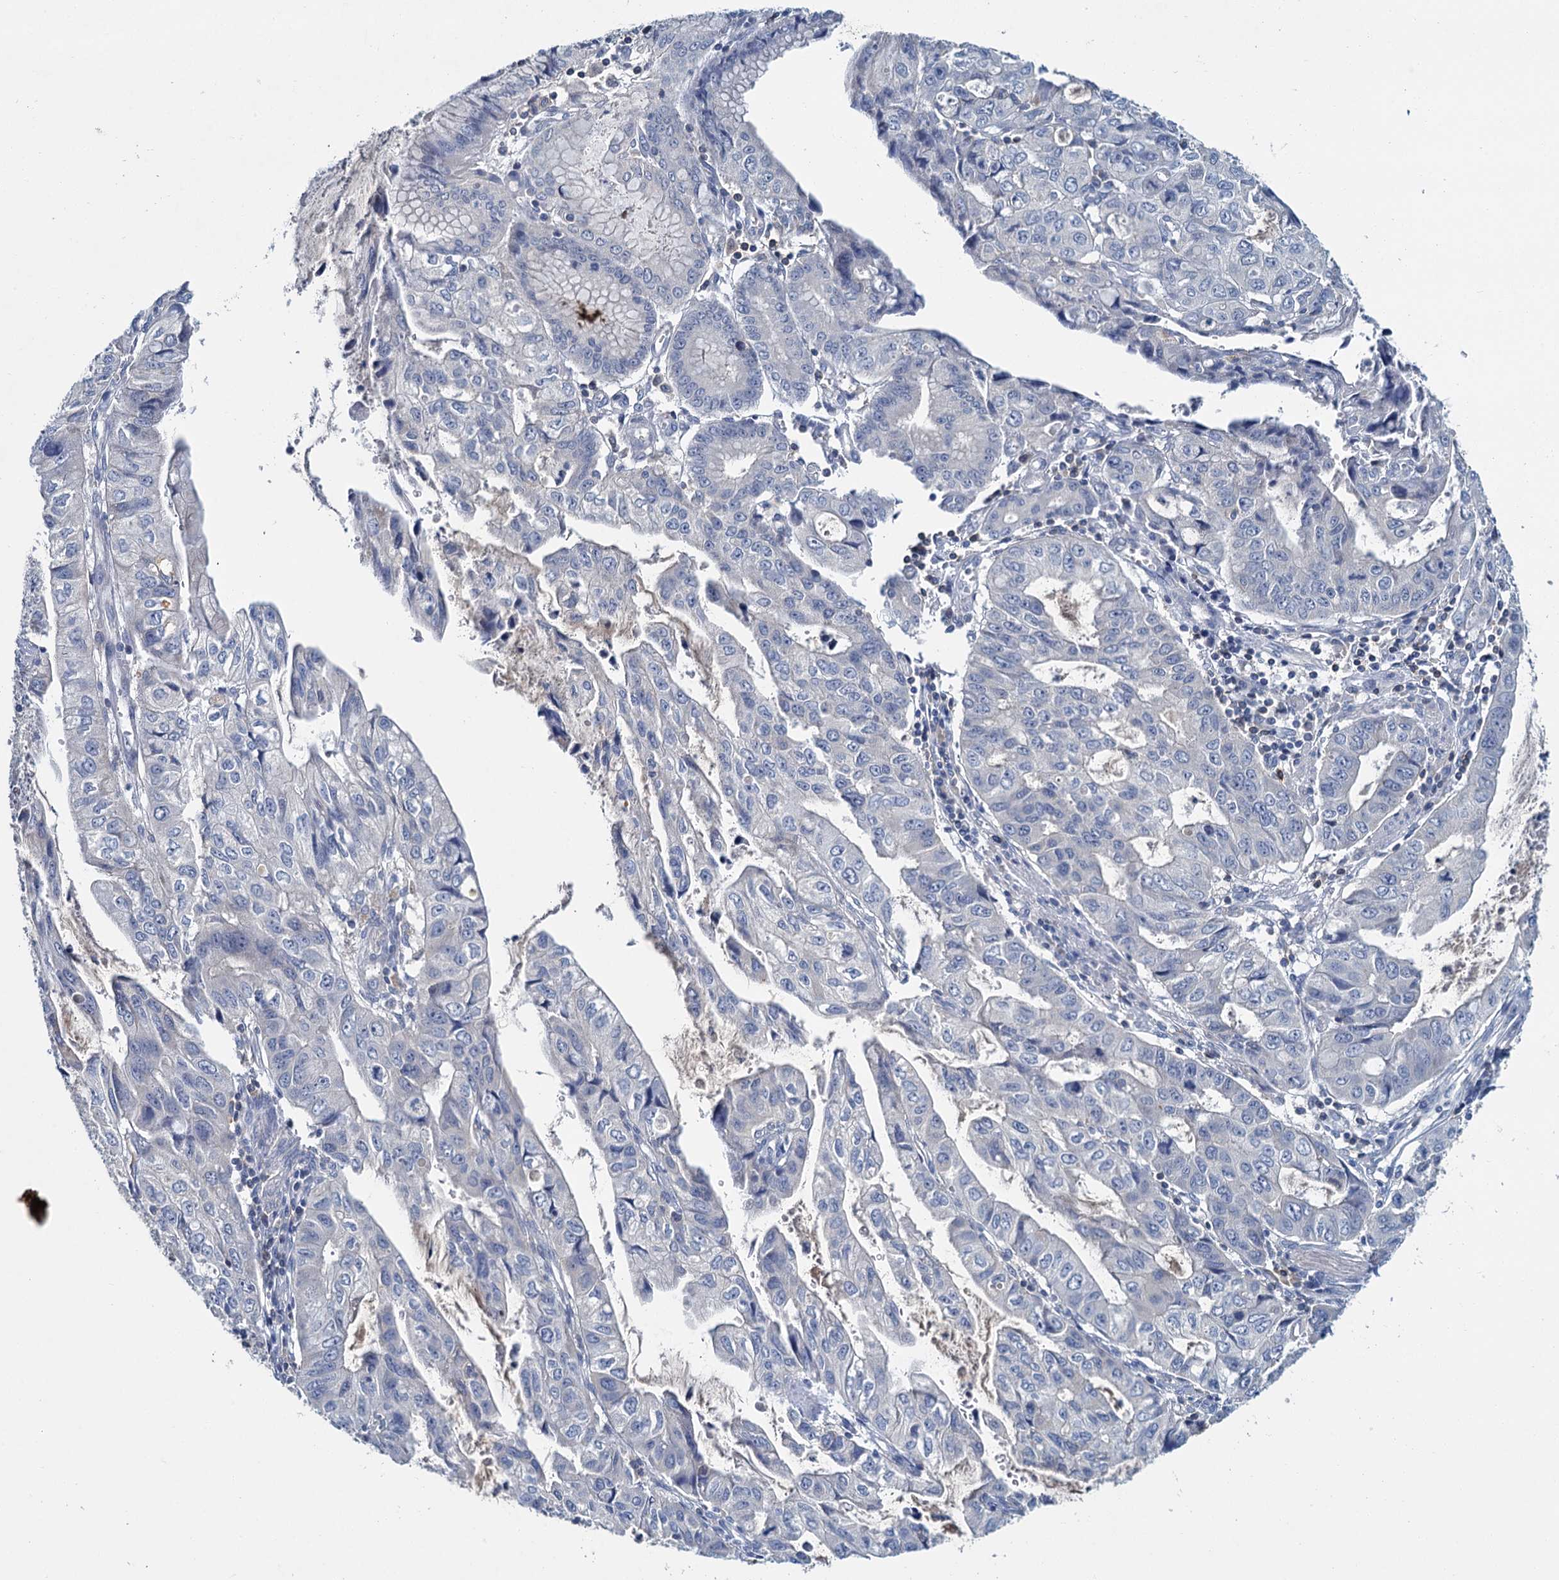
{"staining": {"intensity": "negative", "quantity": "none", "location": "none"}, "tissue": "stomach cancer", "cell_type": "Tumor cells", "image_type": "cancer", "snomed": [{"axis": "morphology", "description": "Adenocarcinoma, NOS"}, {"axis": "topography", "description": "Stomach, upper"}], "caption": "Immunohistochemistry of stomach cancer shows no expression in tumor cells. (DAB immunohistochemistry (IHC) with hematoxylin counter stain).", "gene": "FGFR2", "patient": {"sex": "female", "age": 52}}